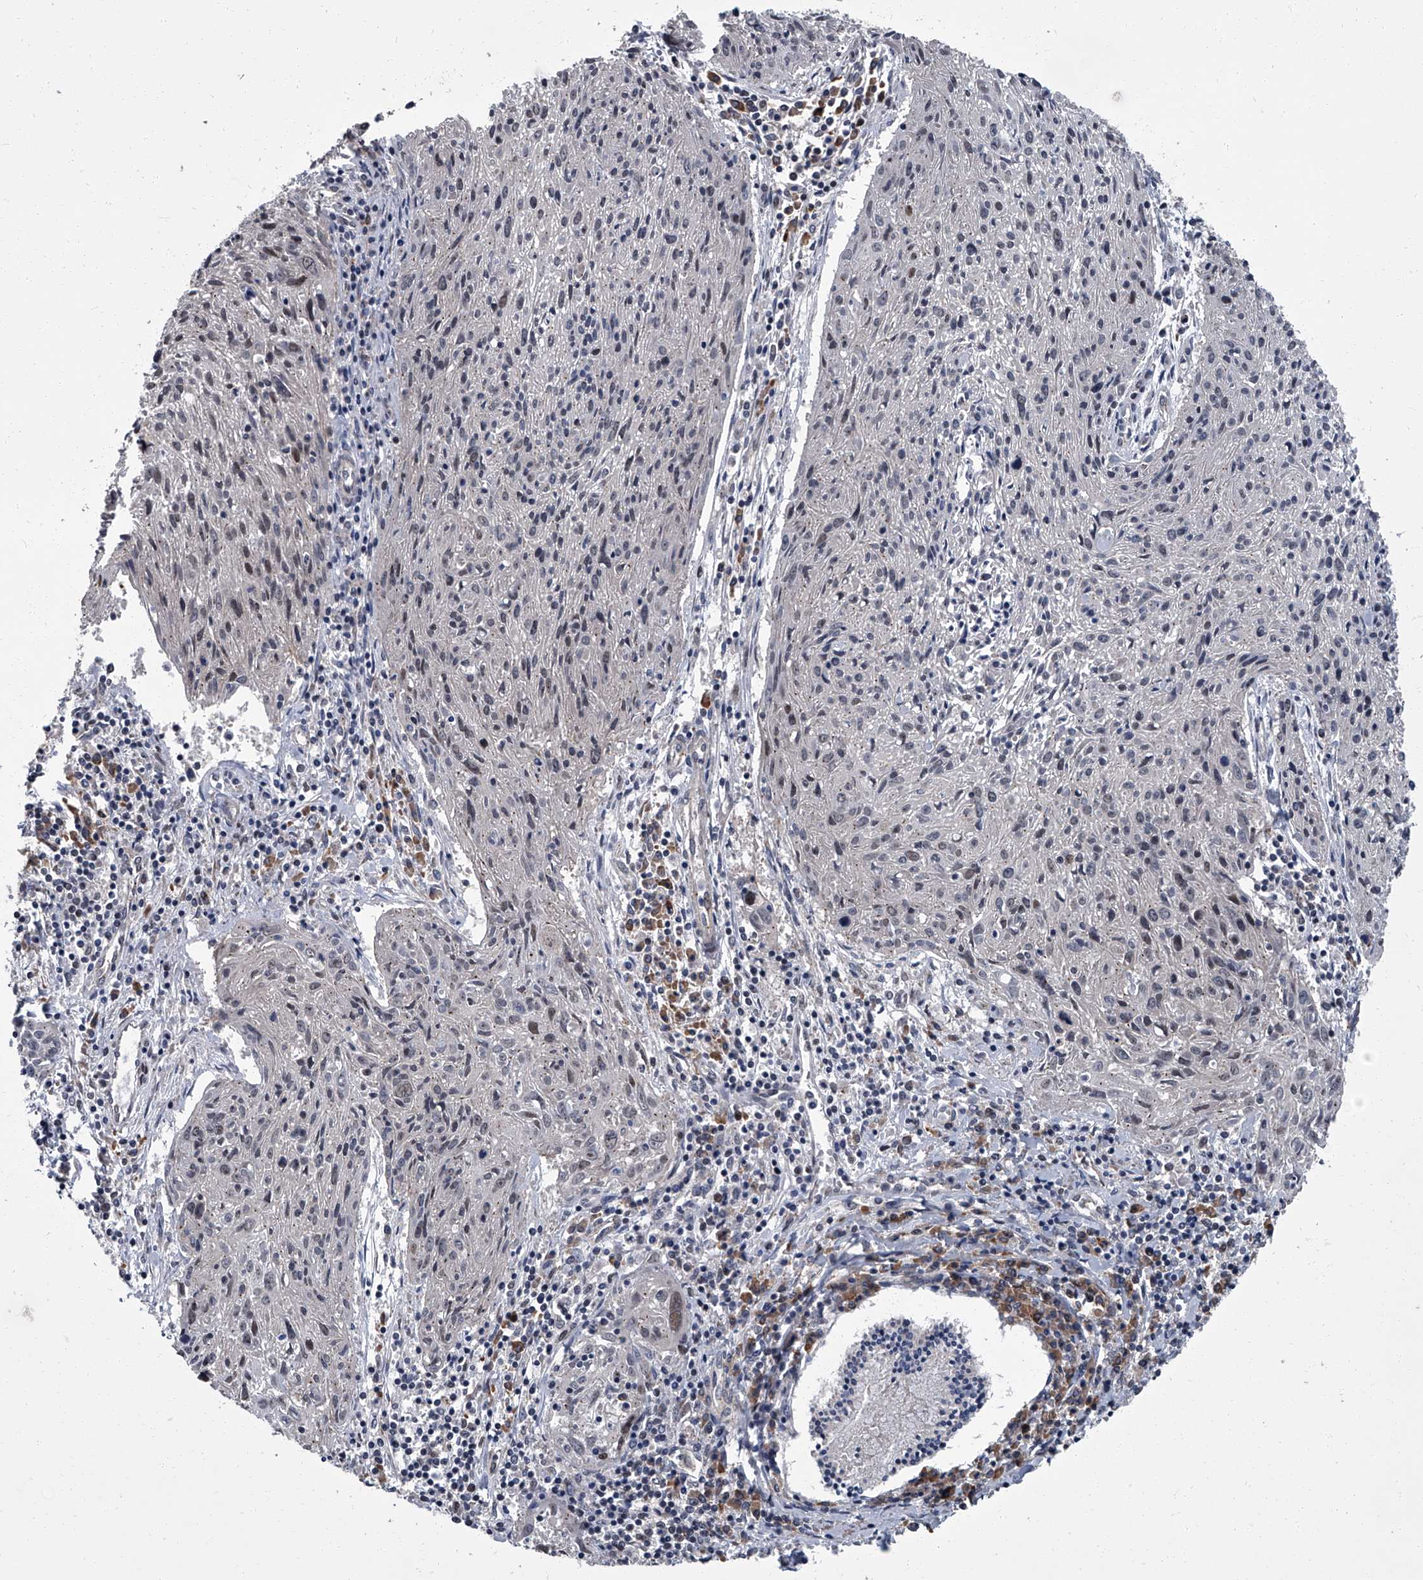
{"staining": {"intensity": "weak", "quantity": "25%-75%", "location": "nuclear"}, "tissue": "cervical cancer", "cell_type": "Tumor cells", "image_type": "cancer", "snomed": [{"axis": "morphology", "description": "Squamous cell carcinoma, NOS"}, {"axis": "topography", "description": "Cervix"}], "caption": "Tumor cells reveal weak nuclear expression in approximately 25%-75% of cells in cervical cancer.", "gene": "ZNF274", "patient": {"sex": "female", "age": 51}}